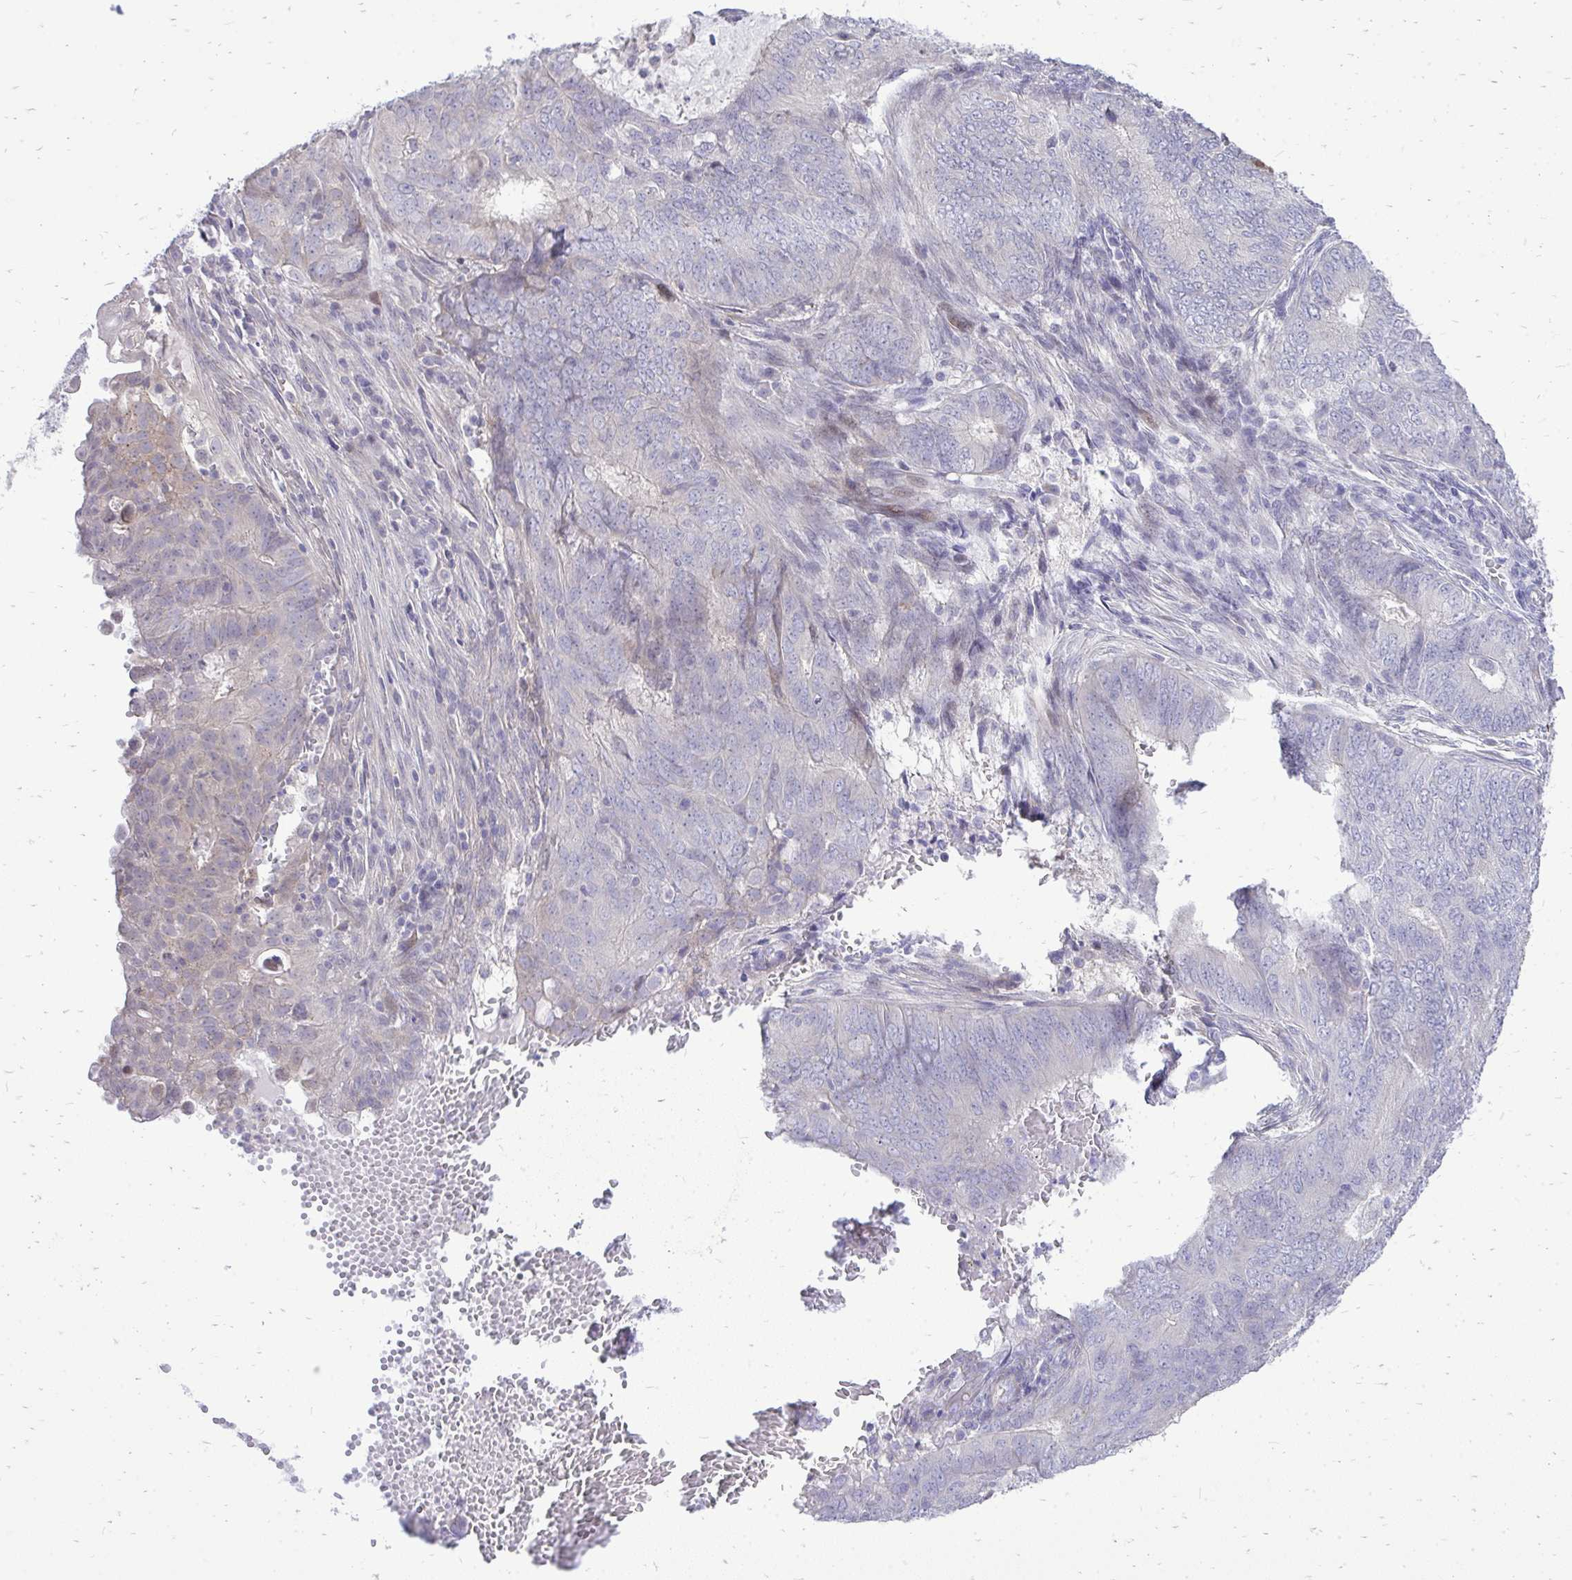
{"staining": {"intensity": "negative", "quantity": "none", "location": "none"}, "tissue": "endometrial cancer", "cell_type": "Tumor cells", "image_type": "cancer", "snomed": [{"axis": "morphology", "description": "Adenocarcinoma, NOS"}, {"axis": "topography", "description": "Endometrium"}], "caption": "Protein analysis of endometrial adenocarcinoma displays no significant expression in tumor cells.", "gene": "OR8D1", "patient": {"sex": "female", "age": 62}}